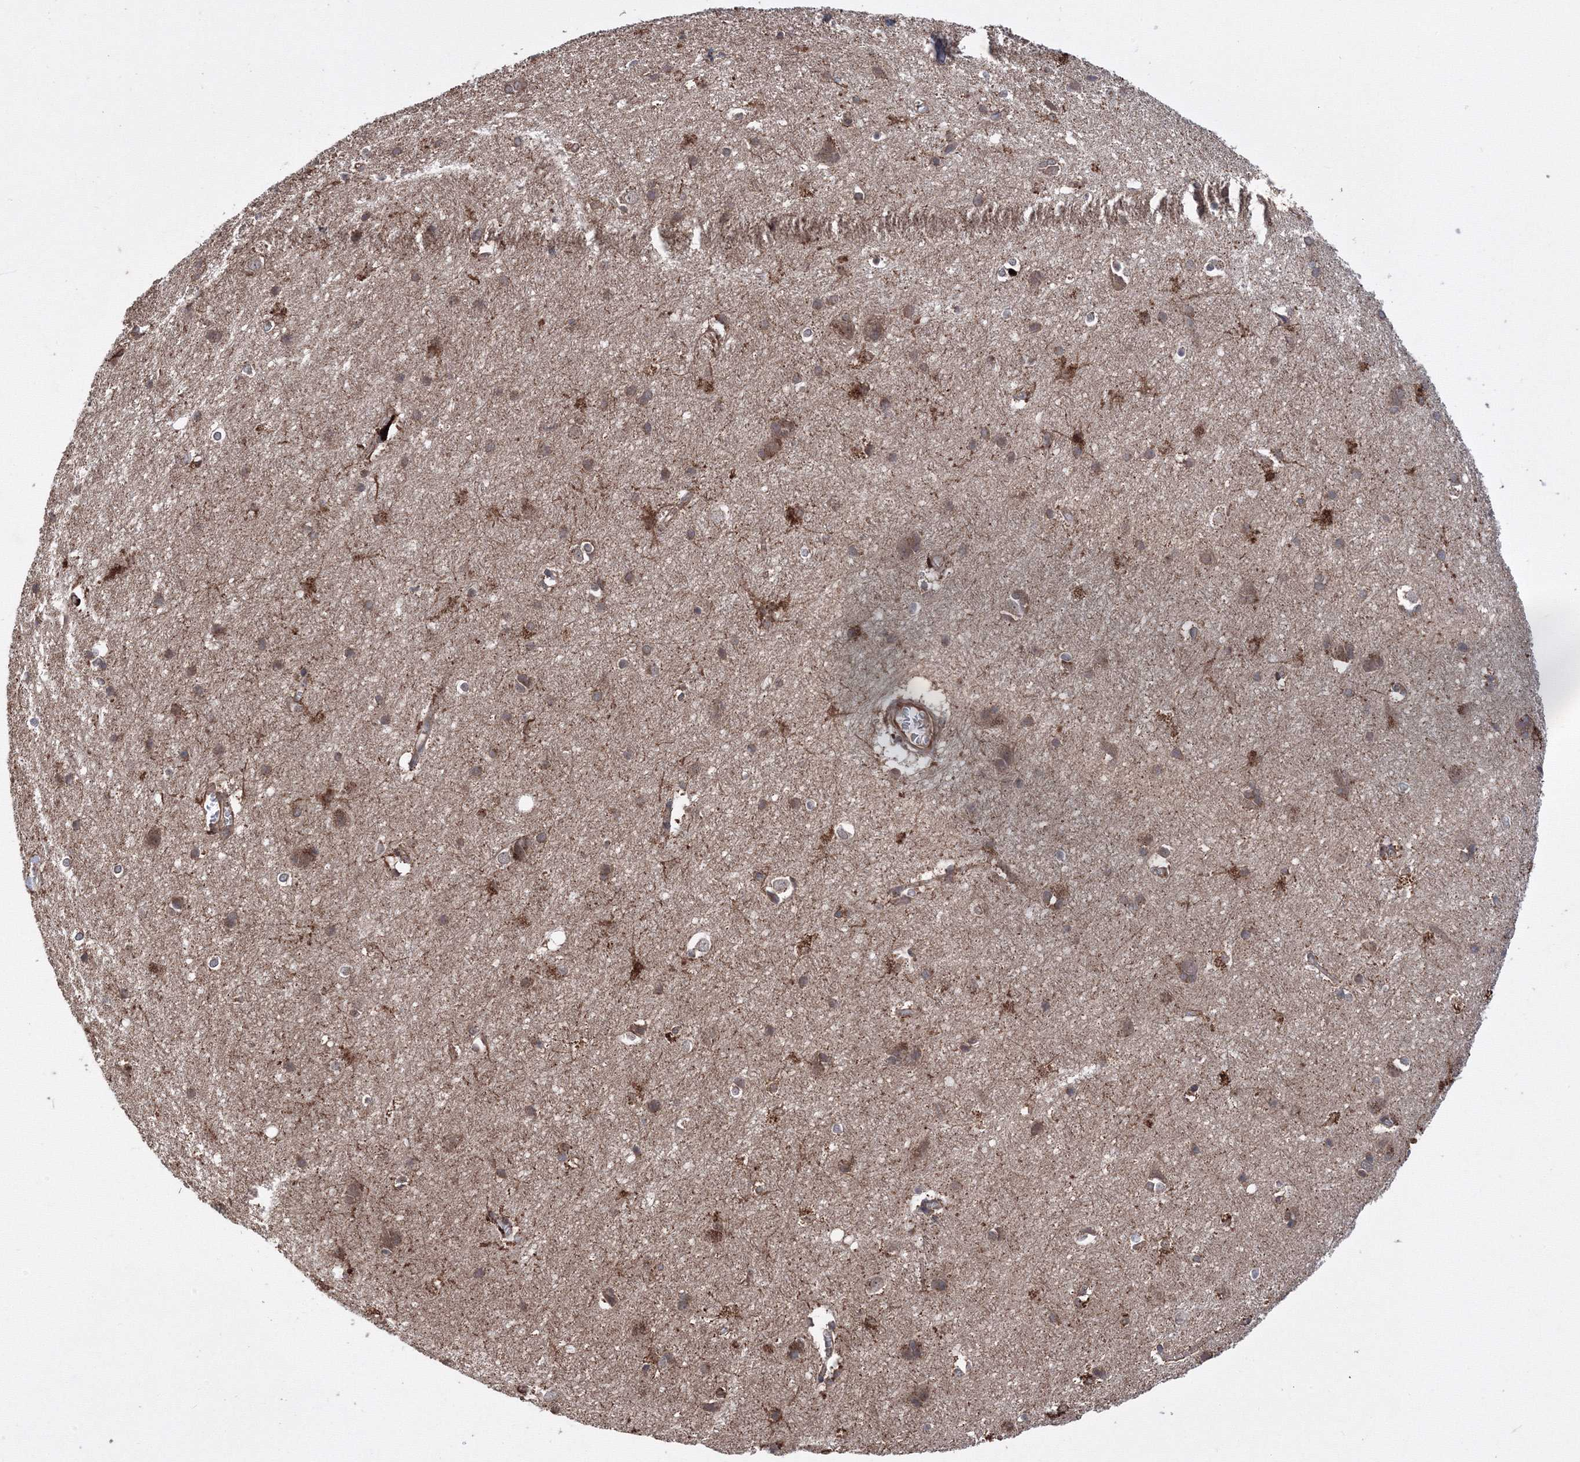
{"staining": {"intensity": "moderate", "quantity": ">75%", "location": "cytoplasmic/membranous"}, "tissue": "cerebral cortex", "cell_type": "Endothelial cells", "image_type": "normal", "snomed": [{"axis": "morphology", "description": "Normal tissue, NOS"}, {"axis": "topography", "description": "Cerebral cortex"}], "caption": "Moderate cytoplasmic/membranous positivity for a protein is appreciated in approximately >75% of endothelial cells of unremarkable cerebral cortex using immunohistochemistry (IHC).", "gene": "ATG3", "patient": {"sex": "male", "age": 54}}